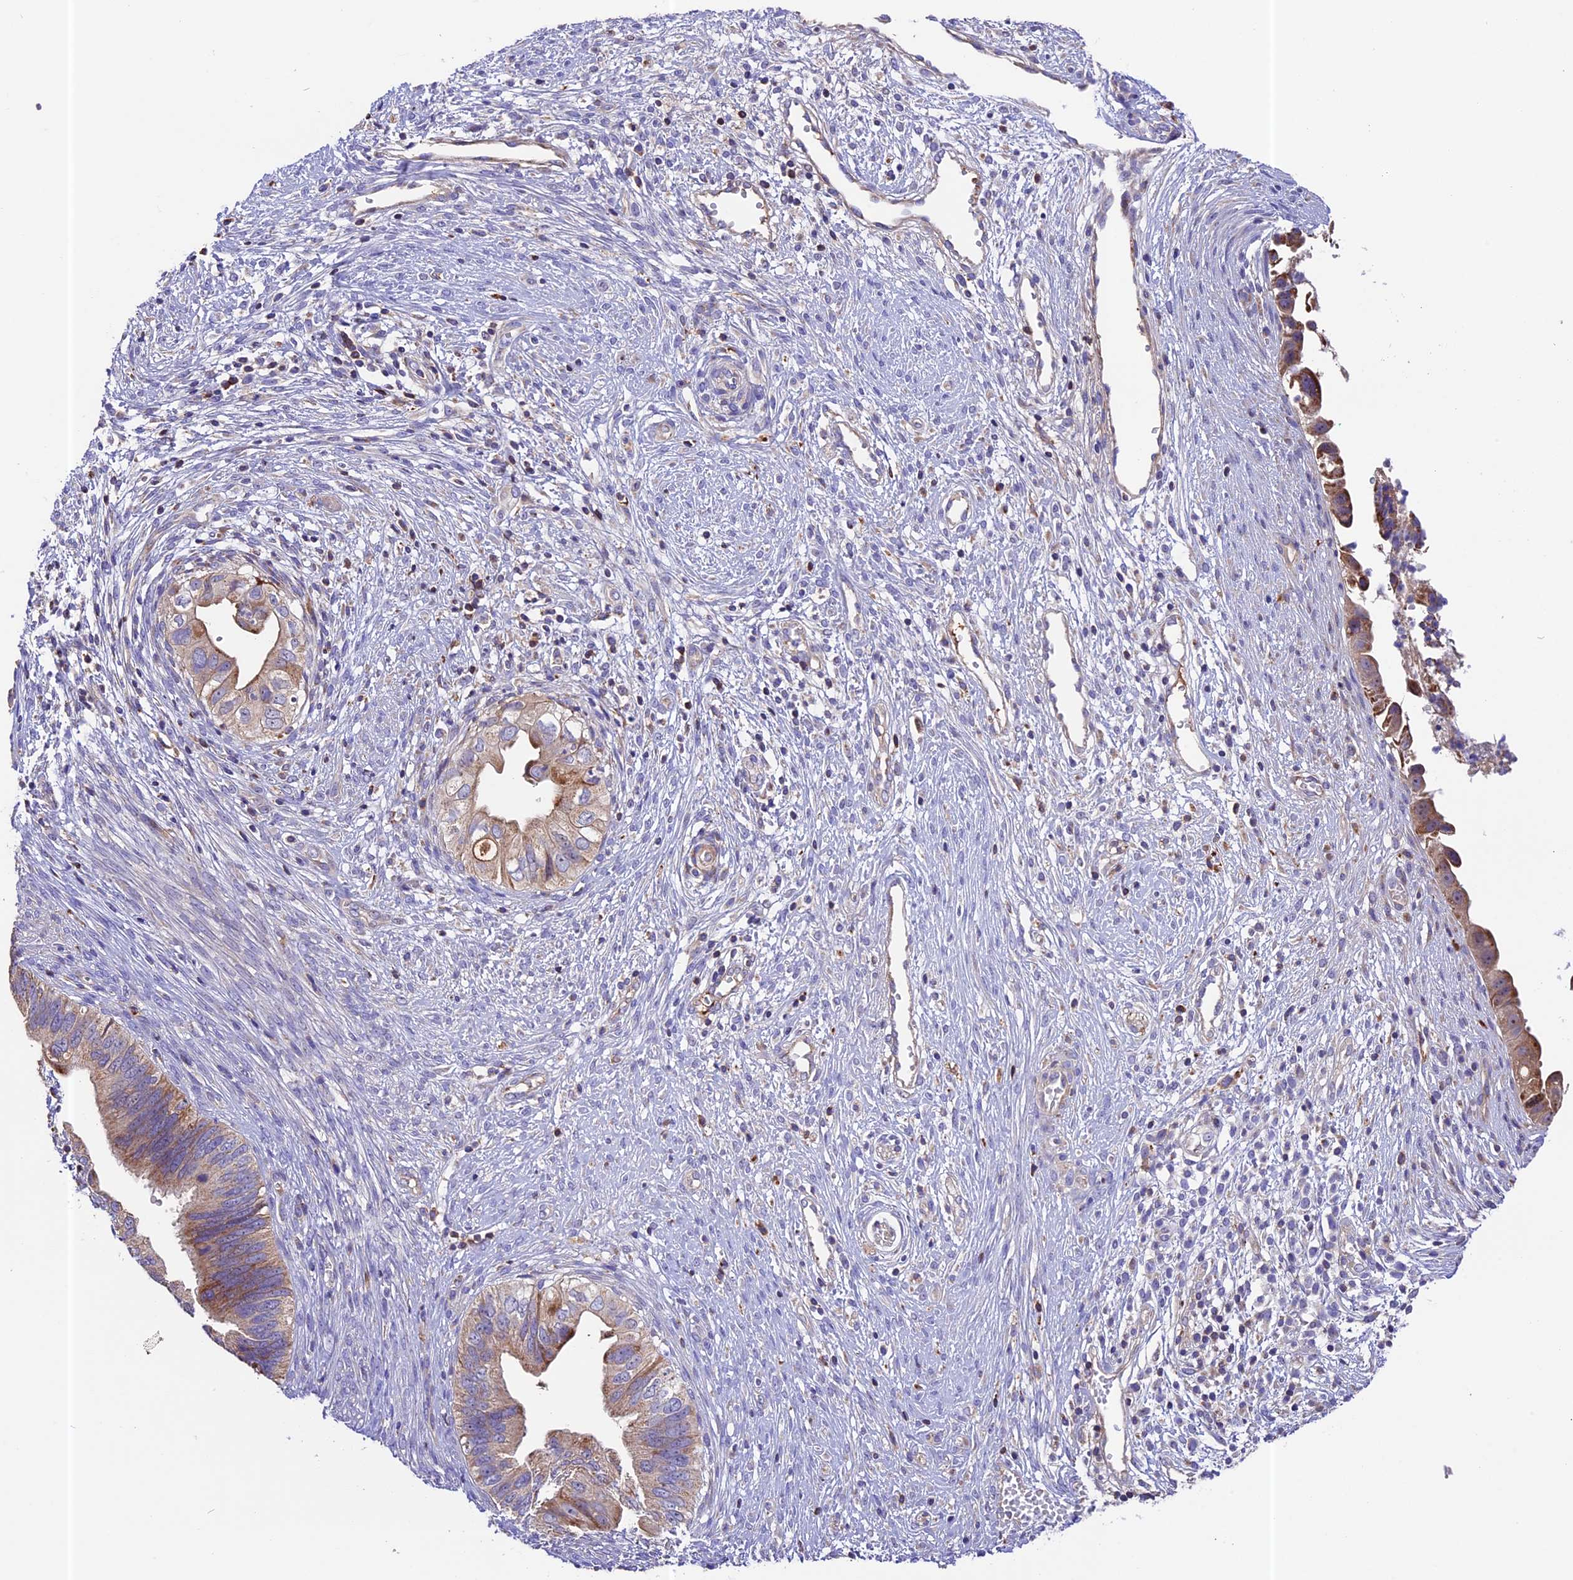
{"staining": {"intensity": "moderate", "quantity": "<25%", "location": "cytoplasmic/membranous"}, "tissue": "cervical cancer", "cell_type": "Tumor cells", "image_type": "cancer", "snomed": [{"axis": "morphology", "description": "Adenocarcinoma, NOS"}, {"axis": "topography", "description": "Cervix"}], "caption": "Immunohistochemistry staining of cervical cancer (adenocarcinoma), which exhibits low levels of moderate cytoplasmic/membranous positivity in about <25% of tumor cells indicating moderate cytoplasmic/membranous protein expression. The staining was performed using DAB (brown) for protein detection and nuclei were counterstained in hematoxylin (blue).", "gene": "METTL22", "patient": {"sex": "female", "age": 42}}